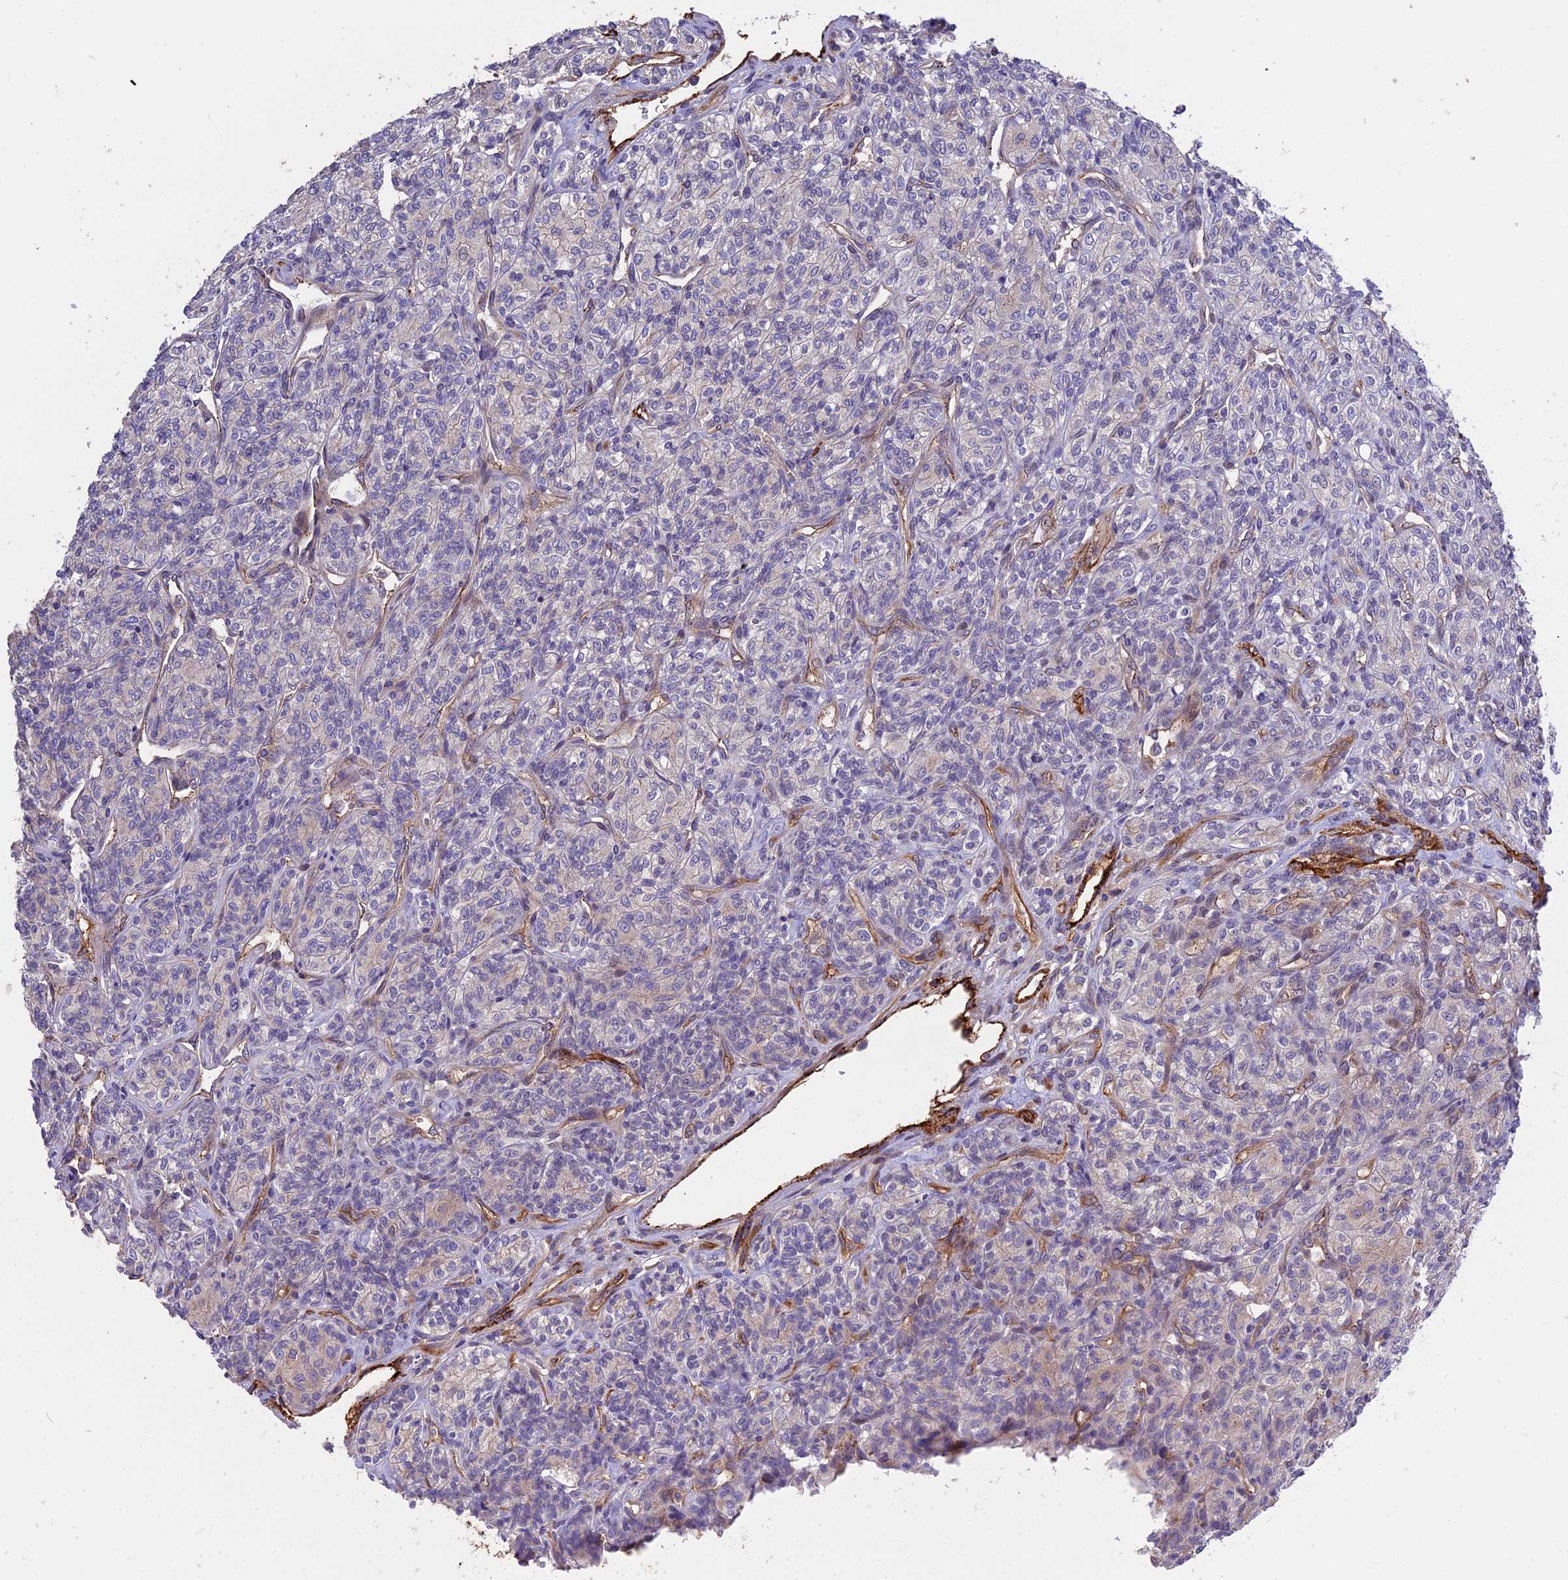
{"staining": {"intensity": "negative", "quantity": "none", "location": "none"}, "tissue": "renal cancer", "cell_type": "Tumor cells", "image_type": "cancer", "snomed": [{"axis": "morphology", "description": "Adenocarcinoma, NOS"}, {"axis": "topography", "description": "Kidney"}], "caption": "This photomicrograph is of adenocarcinoma (renal) stained with IHC to label a protein in brown with the nuclei are counter-stained blue. There is no expression in tumor cells.", "gene": "MFSD2A", "patient": {"sex": "male", "age": 77}}